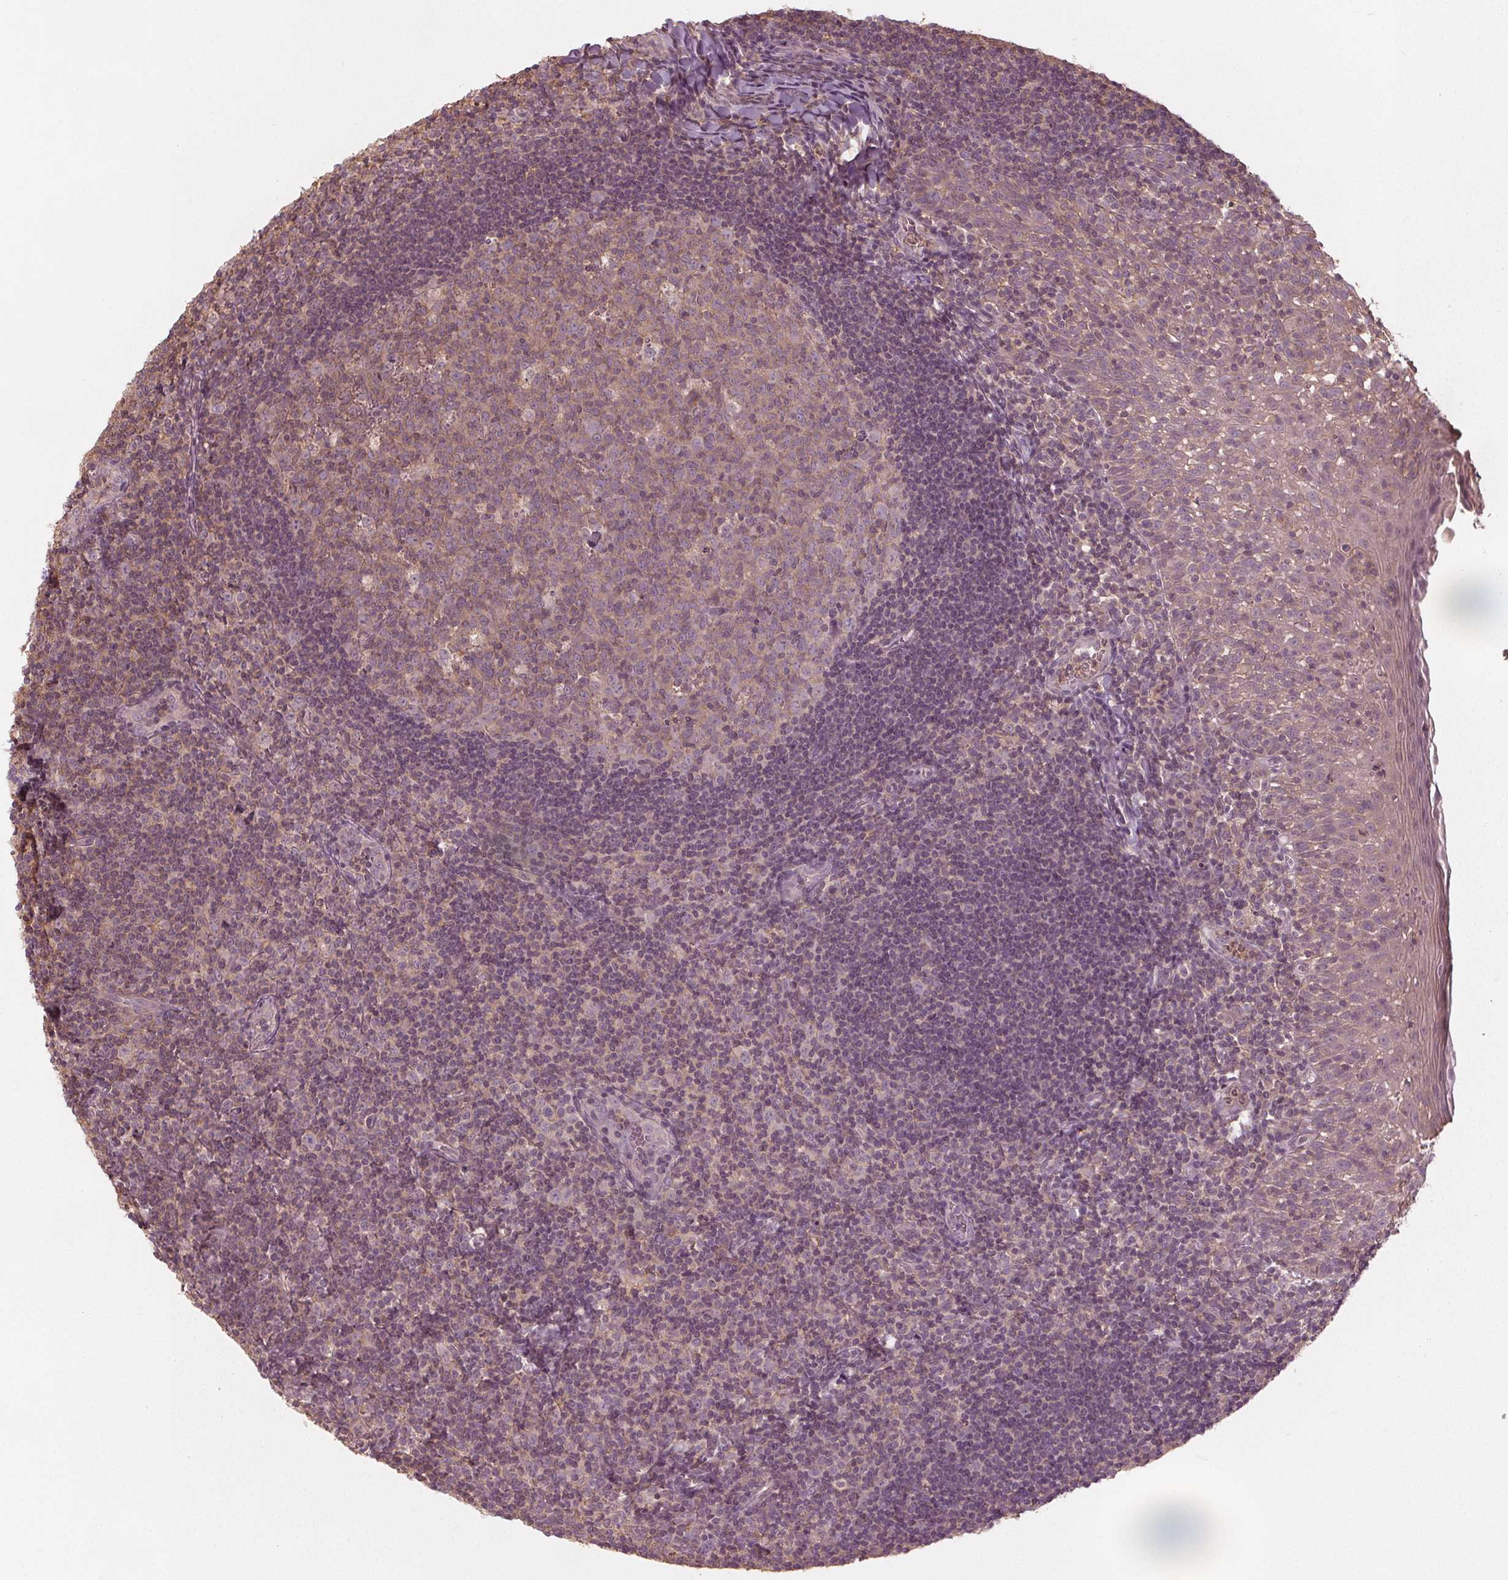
{"staining": {"intensity": "weak", "quantity": "<25%", "location": "cytoplasmic/membranous"}, "tissue": "lymph node", "cell_type": "Germinal center cells", "image_type": "normal", "snomed": [{"axis": "morphology", "description": "Normal tissue, NOS"}, {"axis": "topography", "description": "Lymph node"}], "caption": "DAB immunohistochemical staining of unremarkable lymph node shows no significant positivity in germinal center cells. (DAB immunohistochemistry, high magnification).", "gene": "GNB2", "patient": {"sex": "female", "age": 21}}